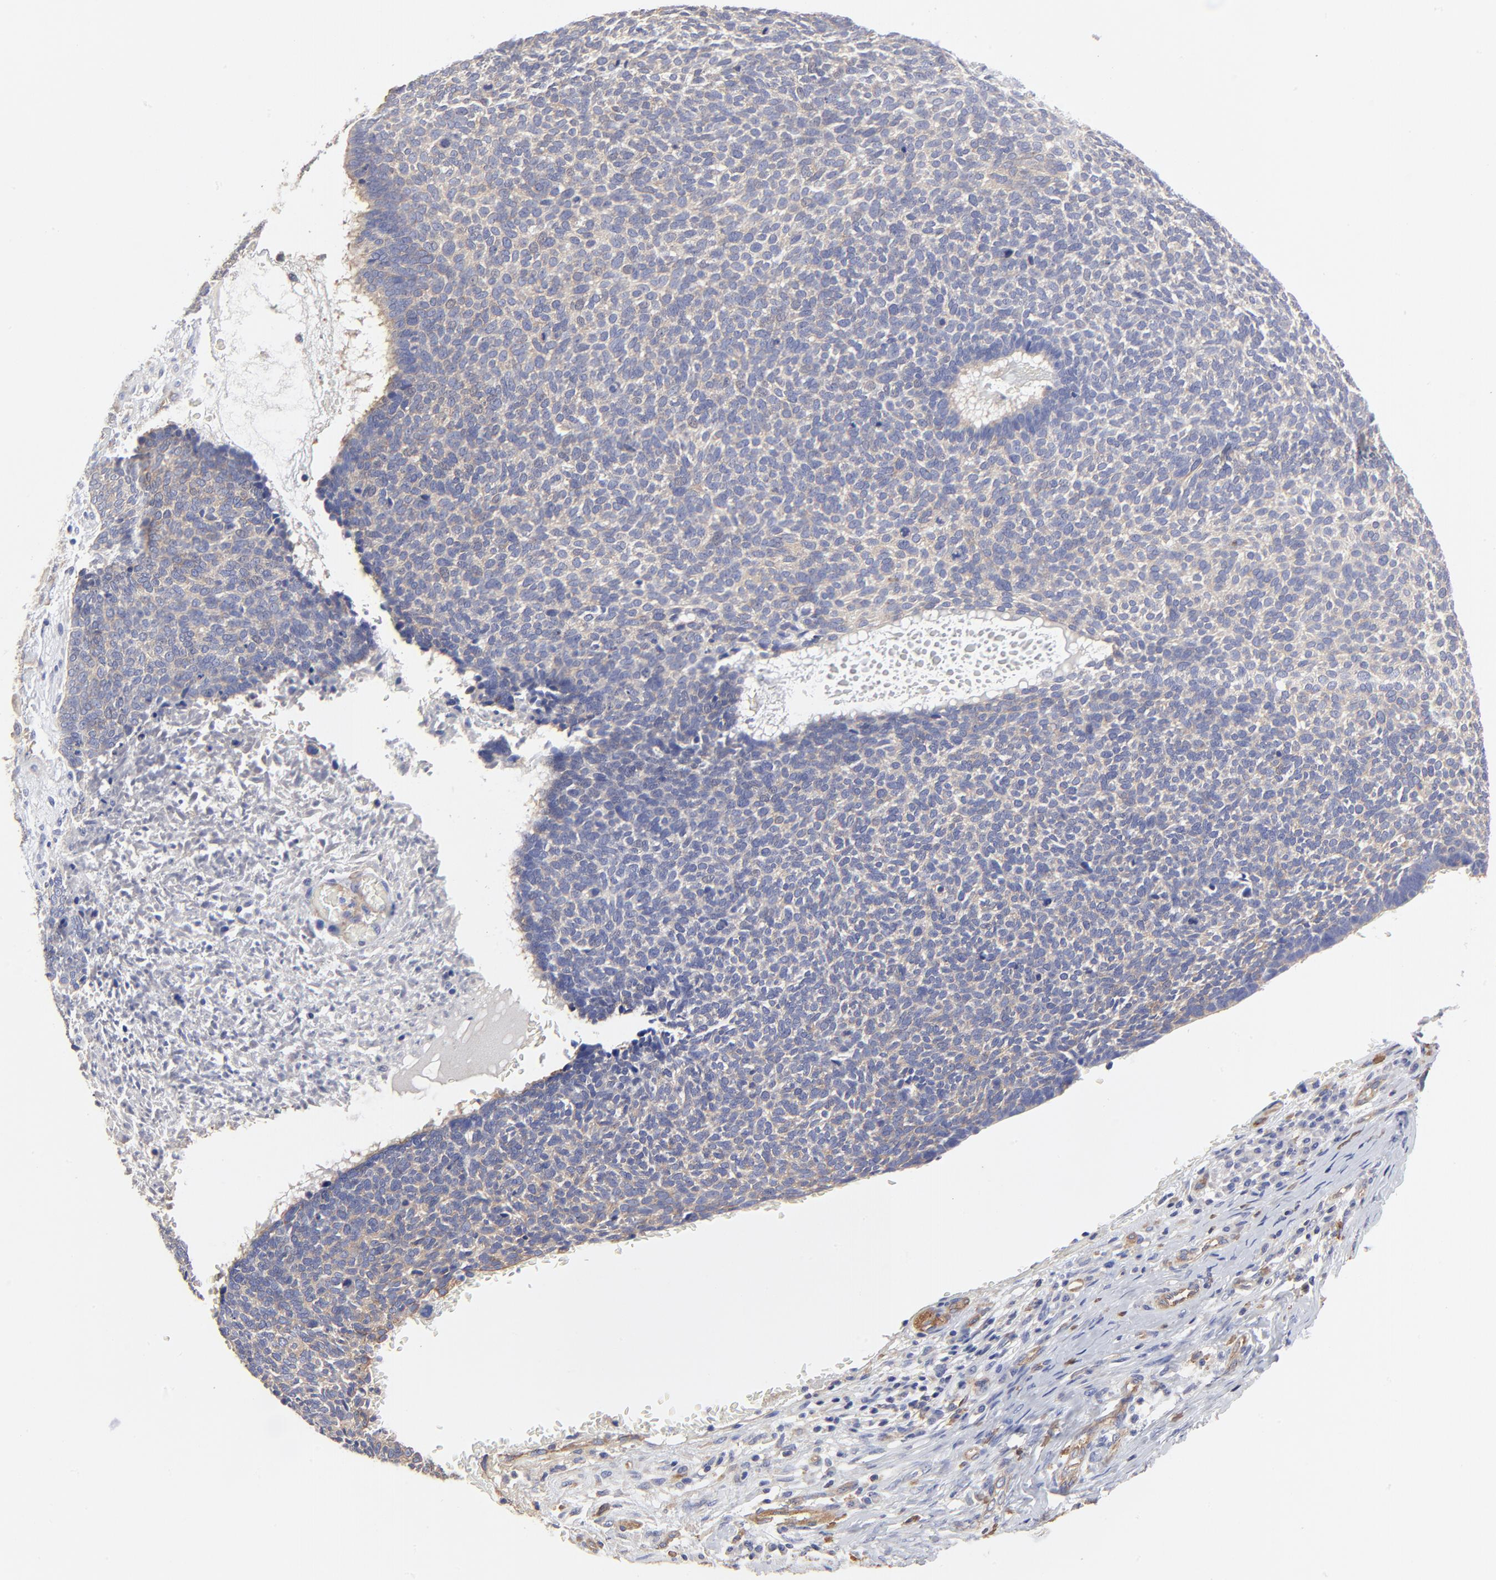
{"staining": {"intensity": "weak", "quantity": "<25%", "location": "cytoplasmic/membranous"}, "tissue": "skin cancer", "cell_type": "Tumor cells", "image_type": "cancer", "snomed": [{"axis": "morphology", "description": "Basal cell carcinoma"}, {"axis": "topography", "description": "Skin"}], "caption": "Immunohistochemistry image of neoplastic tissue: human skin cancer stained with DAB (3,3'-diaminobenzidine) exhibits no significant protein positivity in tumor cells.", "gene": "SULF2", "patient": {"sex": "male", "age": 87}}